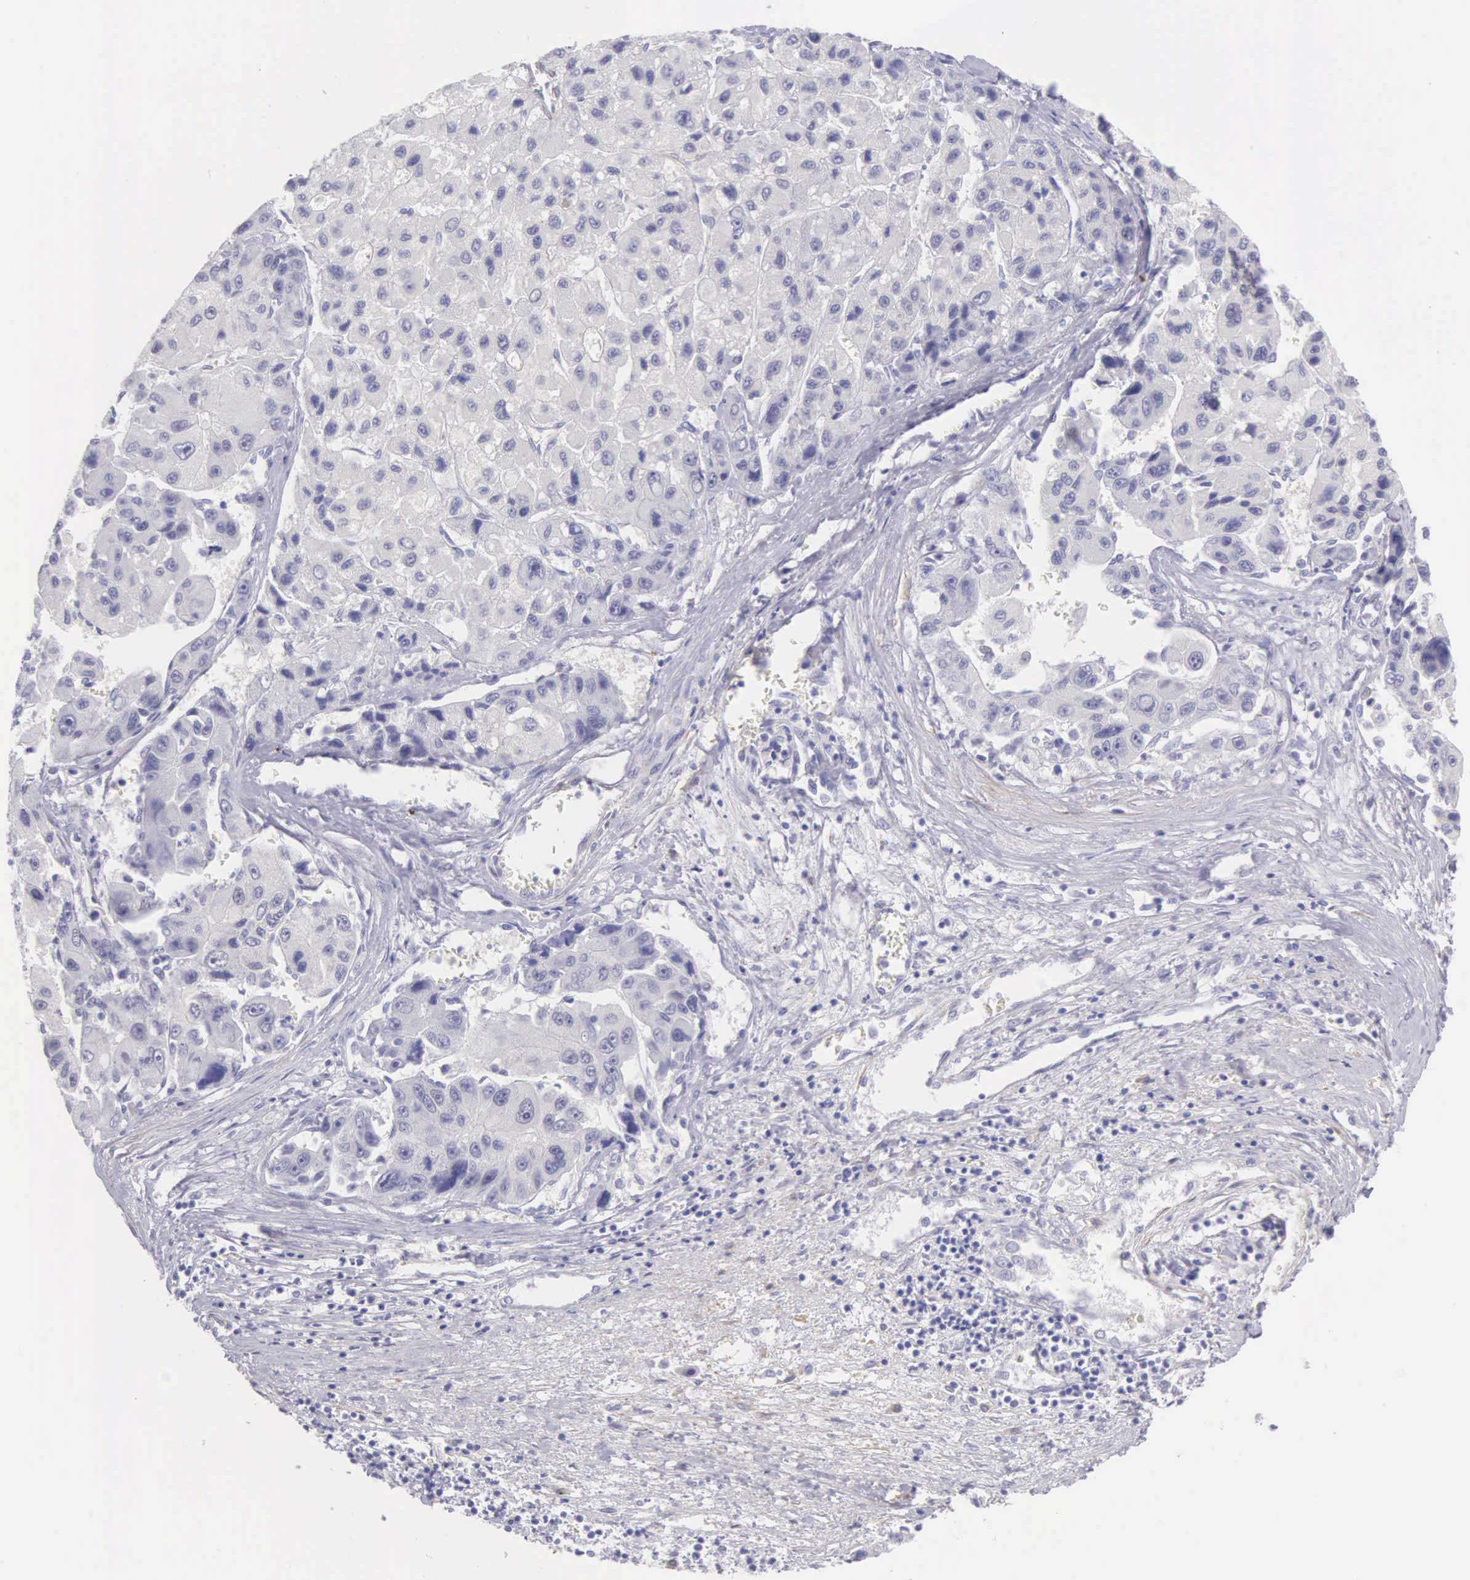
{"staining": {"intensity": "negative", "quantity": "none", "location": "none"}, "tissue": "liver cancer", "cell_type": "Tumor cells", "image_type": "cancer", "snomed": [{"axis": "morphology", "description": "Carcinoma, Hepatocellular, NOS"}, {"axis": "topography", "description": "Liver"}], "caption": "The IHC micrograph has no significant staining in tumor cells of liver cancer tissue. Brightfield microscopy of immunohistochemistry (IHC) stained with DAB (brown) and hematoxylin (blue), captured at high magnification.", "gene": "ARFGAP3", "patient": {"sex": "male", "age": 64}}